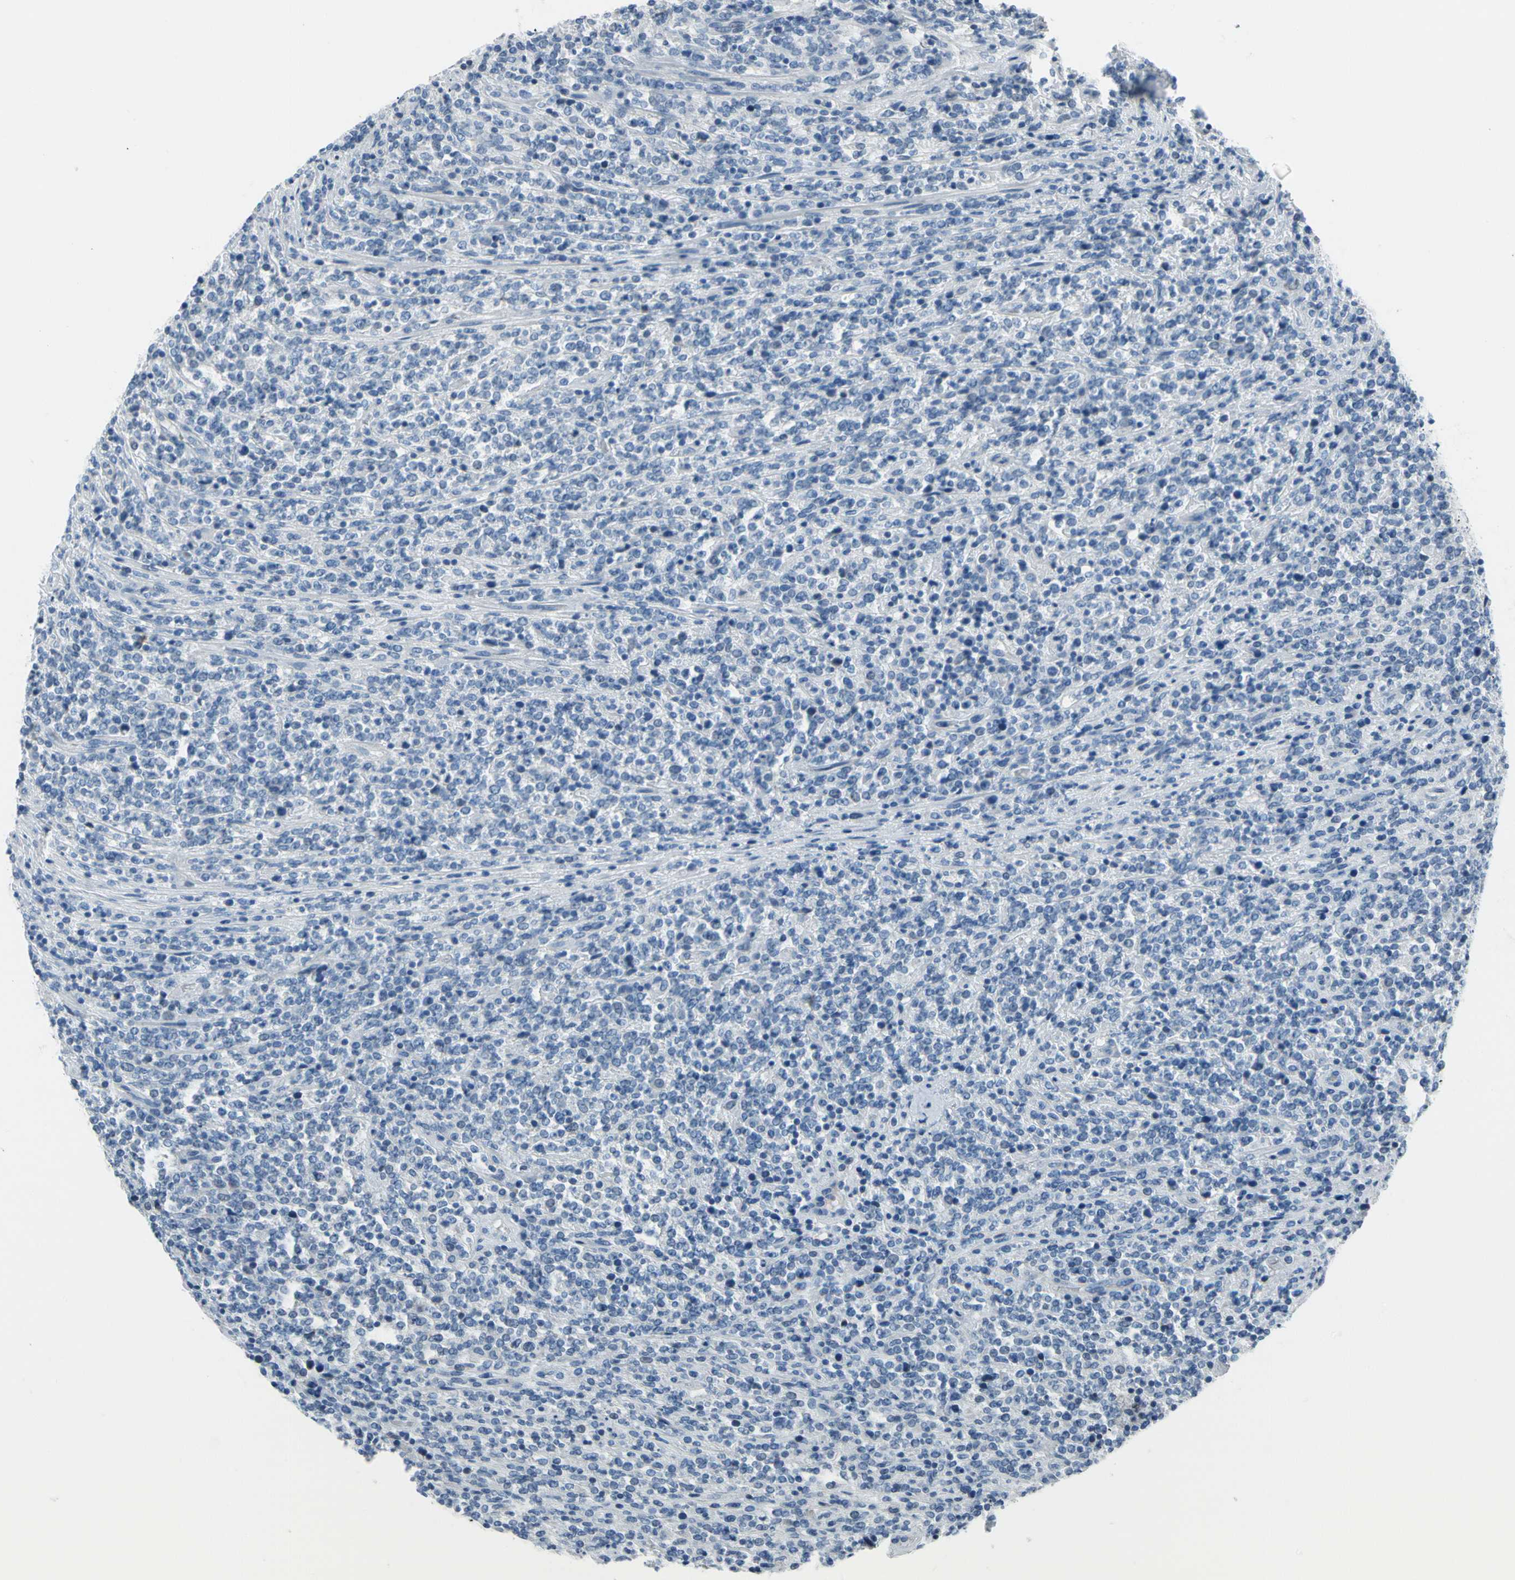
{"staining": {"intensity": "negative", "quantity": "none", "location": "none"}, "tissue": "lymphoma", "cell_type": "Tumor cells", "image_type": "cancer", "snomed": [{"axis": "morphology", "description": "Malignant lymphoma, non-Hodgkin's type, High grade"}, {"axis": "topography", "description": "Soft tissue"}], "caption": "High-grade malignant lymphoma, non-Hodgkin's type stained for a protein using immunohistochemistry displays no staining tumor cells.", "gene": "MUC5B", "patient": {"sex": "male", "age": 18}}